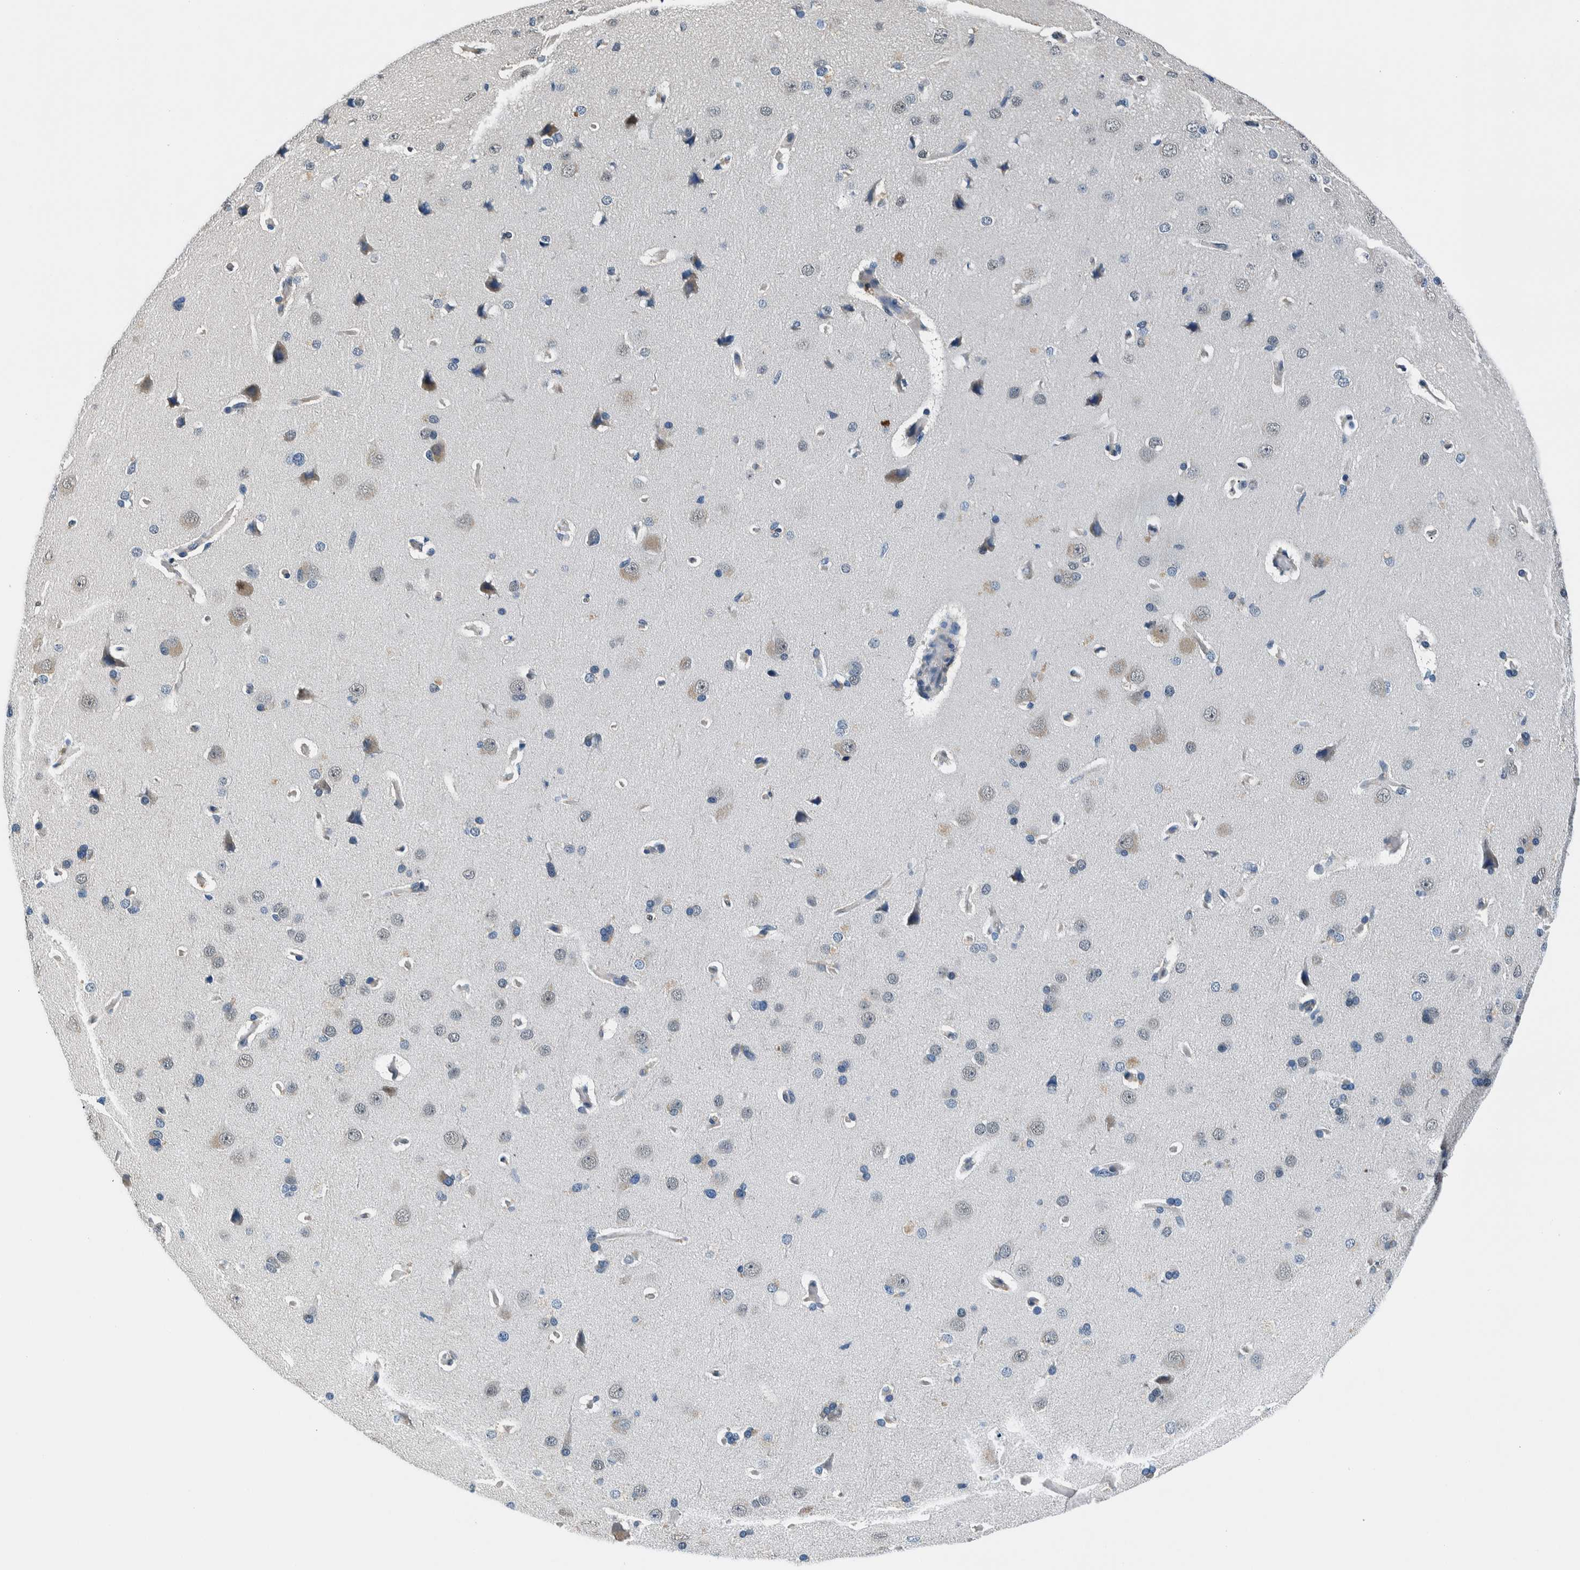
{"staining": {"intensity": "negative", "quantity": "none", "location": "none"}, "tissue": "cerebral cortex", "cell_type": "Endothelial cells", "image_type": "normal", "snomed": [{"axis": "morphology", "description": "Normal tissue, NOS"}, {"axis": "topography", "description": "Cerebral cortex"}], "caption": "IHC image of unremarkable cerebral cortex stained for a protein (brown), which displays no staining in endothelial cells. Brightfield microscopy of immunohistochemistry stained with DAB (3,3'-diaminobenzidine) (brown) and hematoxylin (blue), captured at high magnification.", "gene": "NIBAN2", "patient": {"sex": "male", "age": 62}}